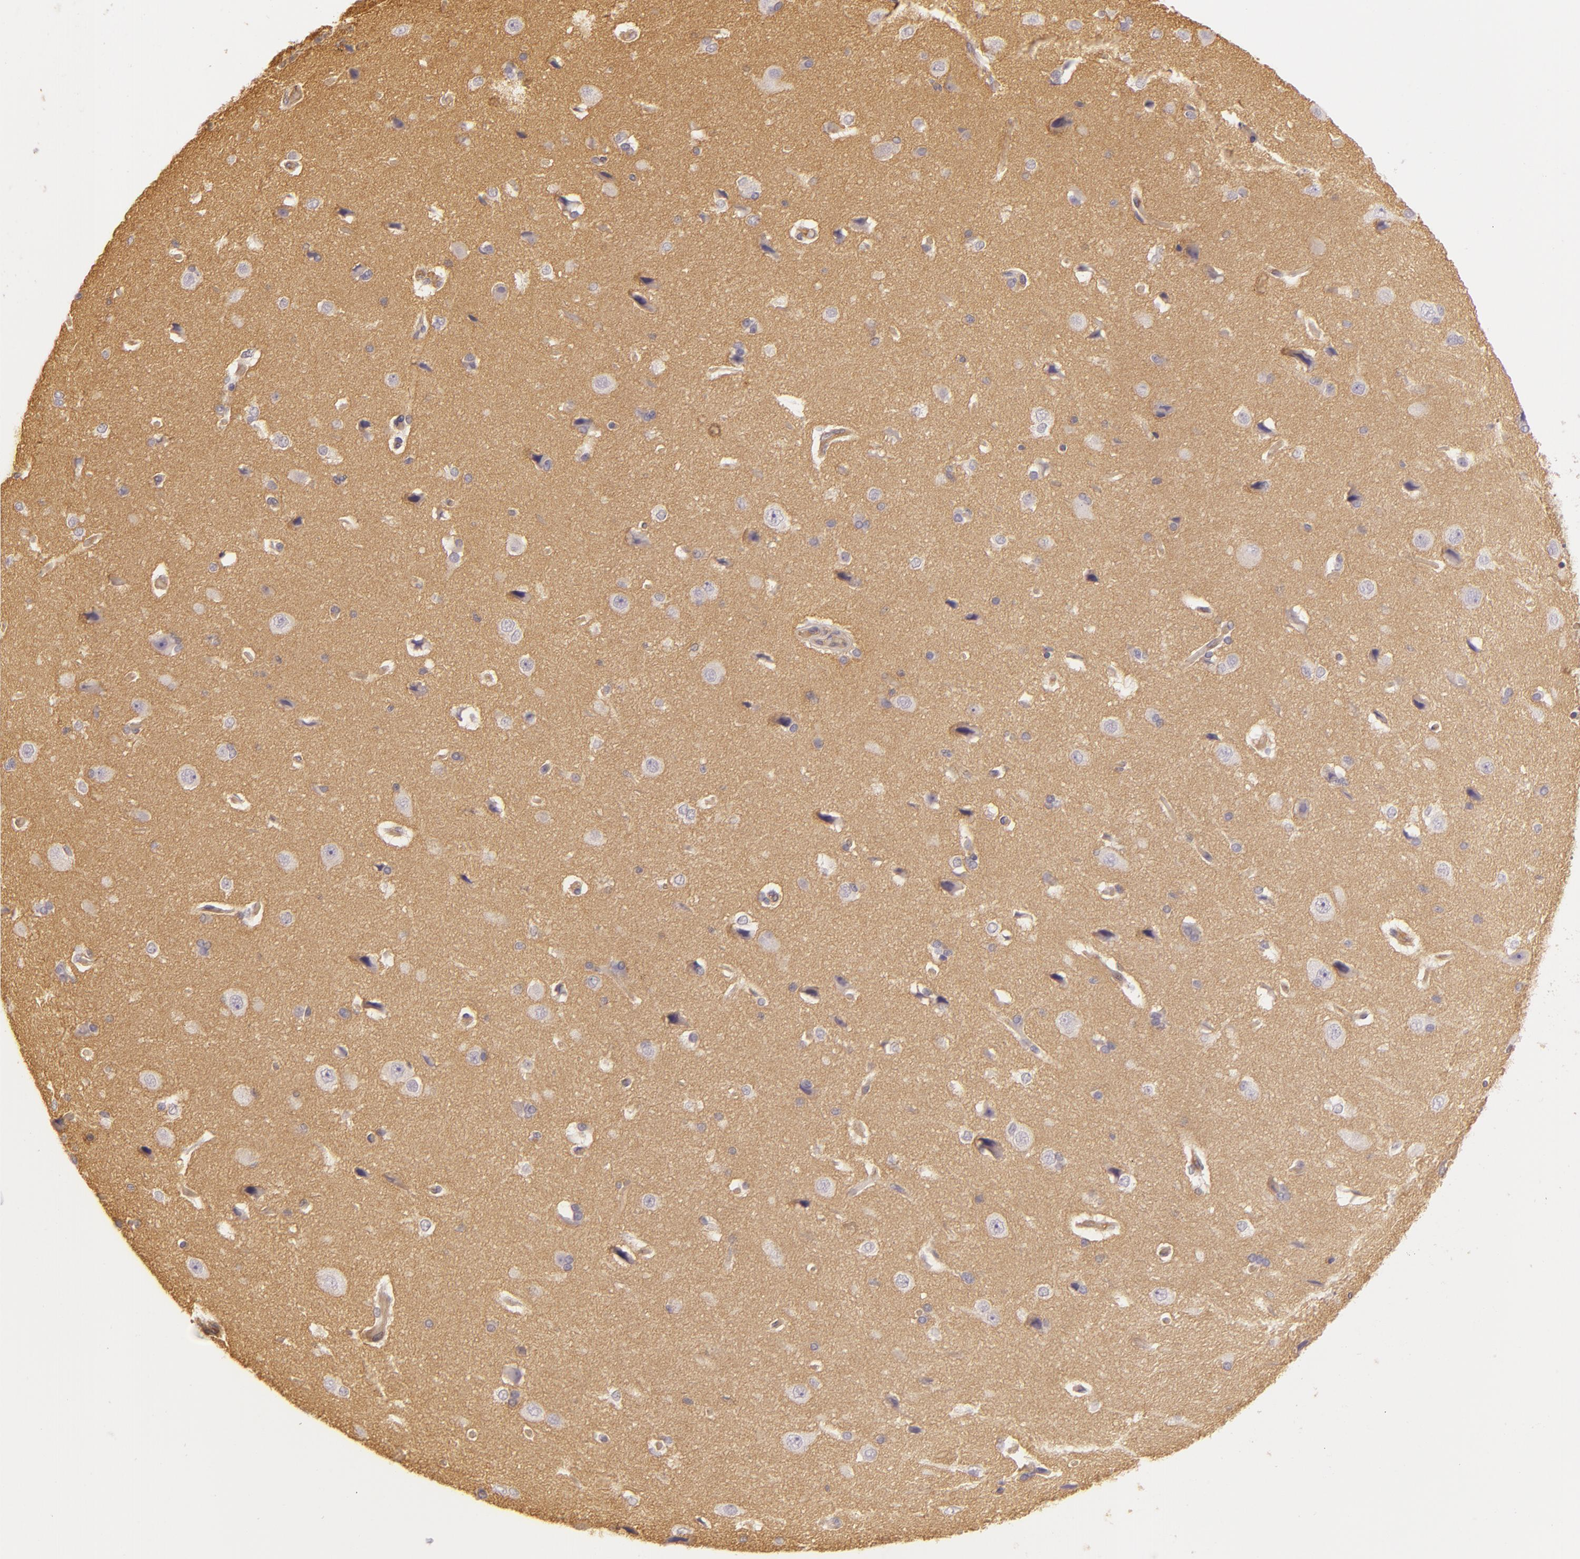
{"staining": {"intensity": "moderate", "quantity": "25%-75%", "location": "cytoplasmic/membranous"}, "tissue": "cerebral cortex", "cell_type": "Endothelial cells", "image_type": "normal", "snomed": [{"axis": "morphology", "description": "Normal tissue, NOS"}, {"axis": "topography", "description": "Cerebral cortex"}], "caption": "Immunohistochemistry (IHC) of normal human cerebral cortex shows medium levels of moderate cytoplasmic/membranous staining in about 25%-75% of endothelial cells. (Stains: DAB in brown, nuclei in blue, Microscopy: brightfield microscopy at high magnification).", "gene": "CD59", "patient": {"sex": "female", "age": 45}}